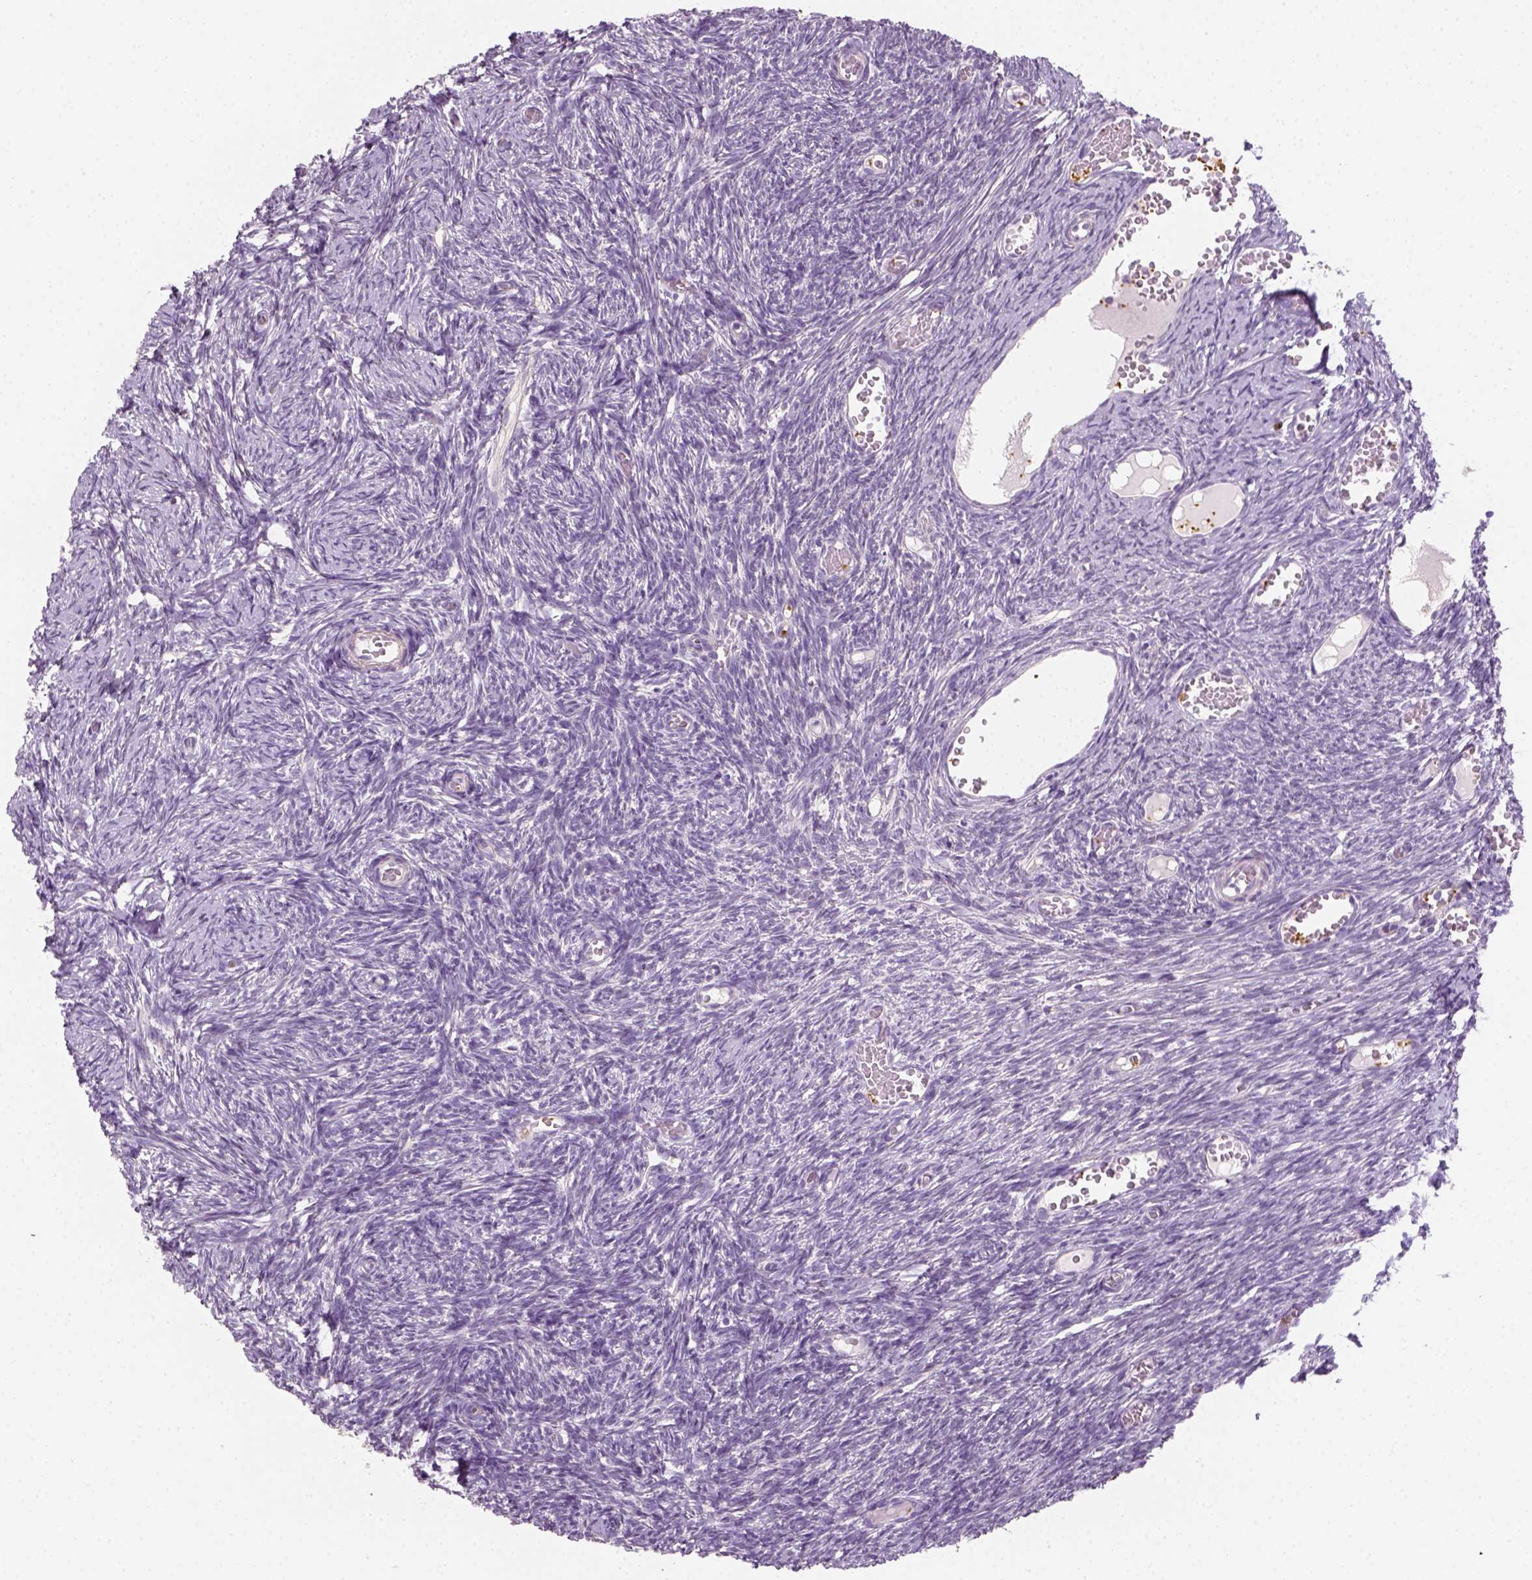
{"staining": {"intensity": "negative", "quantity": "none", "location": "none"}, "tissue": "ovary", "cell_type": "Ovarian stroma cells", "image_type": "normal", "snomed": [{"axis": "morphology", "description": "Normal tissue, NOS"}, {"axis": "topography", "description": "Ovary"}], "caption": "Protein analysis of normal ovary reveals no significant staining in ovarian stroma cells.", "gene": "FAM163B", "patient": {"sex": "female", "age": 39}}